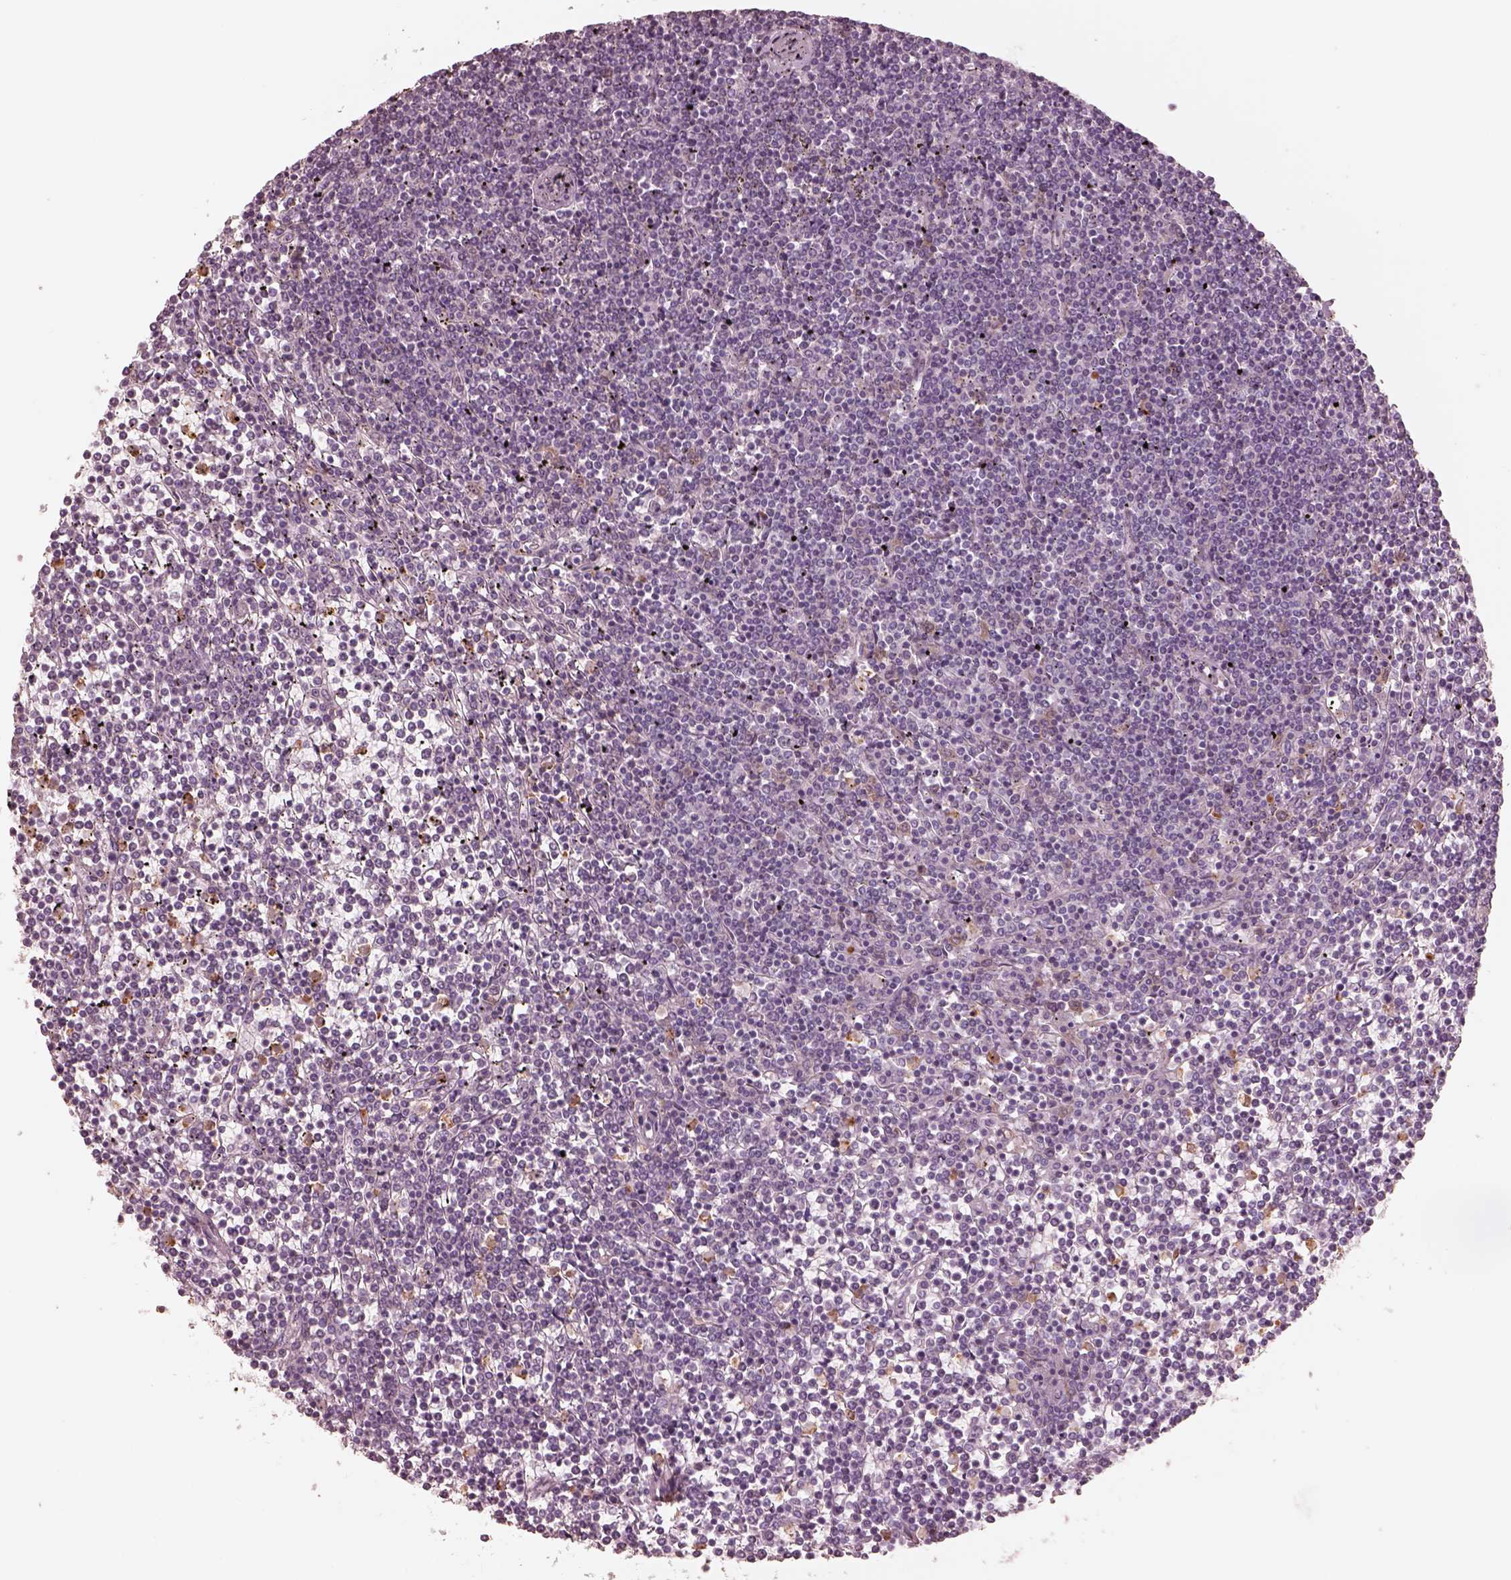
{"staining": {"intensity": "negative", "quantity": "none", "location": "none"}, "tissue": "lymphoma", "cell_type": "Tumor cells", "image_type": "cancer", "snomed": [{"axis": "morphology", "description": "Malignant lymphoma, non-Hodgkin's type, Low grade"}, {"axis": "topography", "description": "Spleen"}], "caption": "IHC of human lymphoma reveals no staining in tumor cells.", "gene": "GPRIN1", "patient": {"sex": "female", "age": 19}}